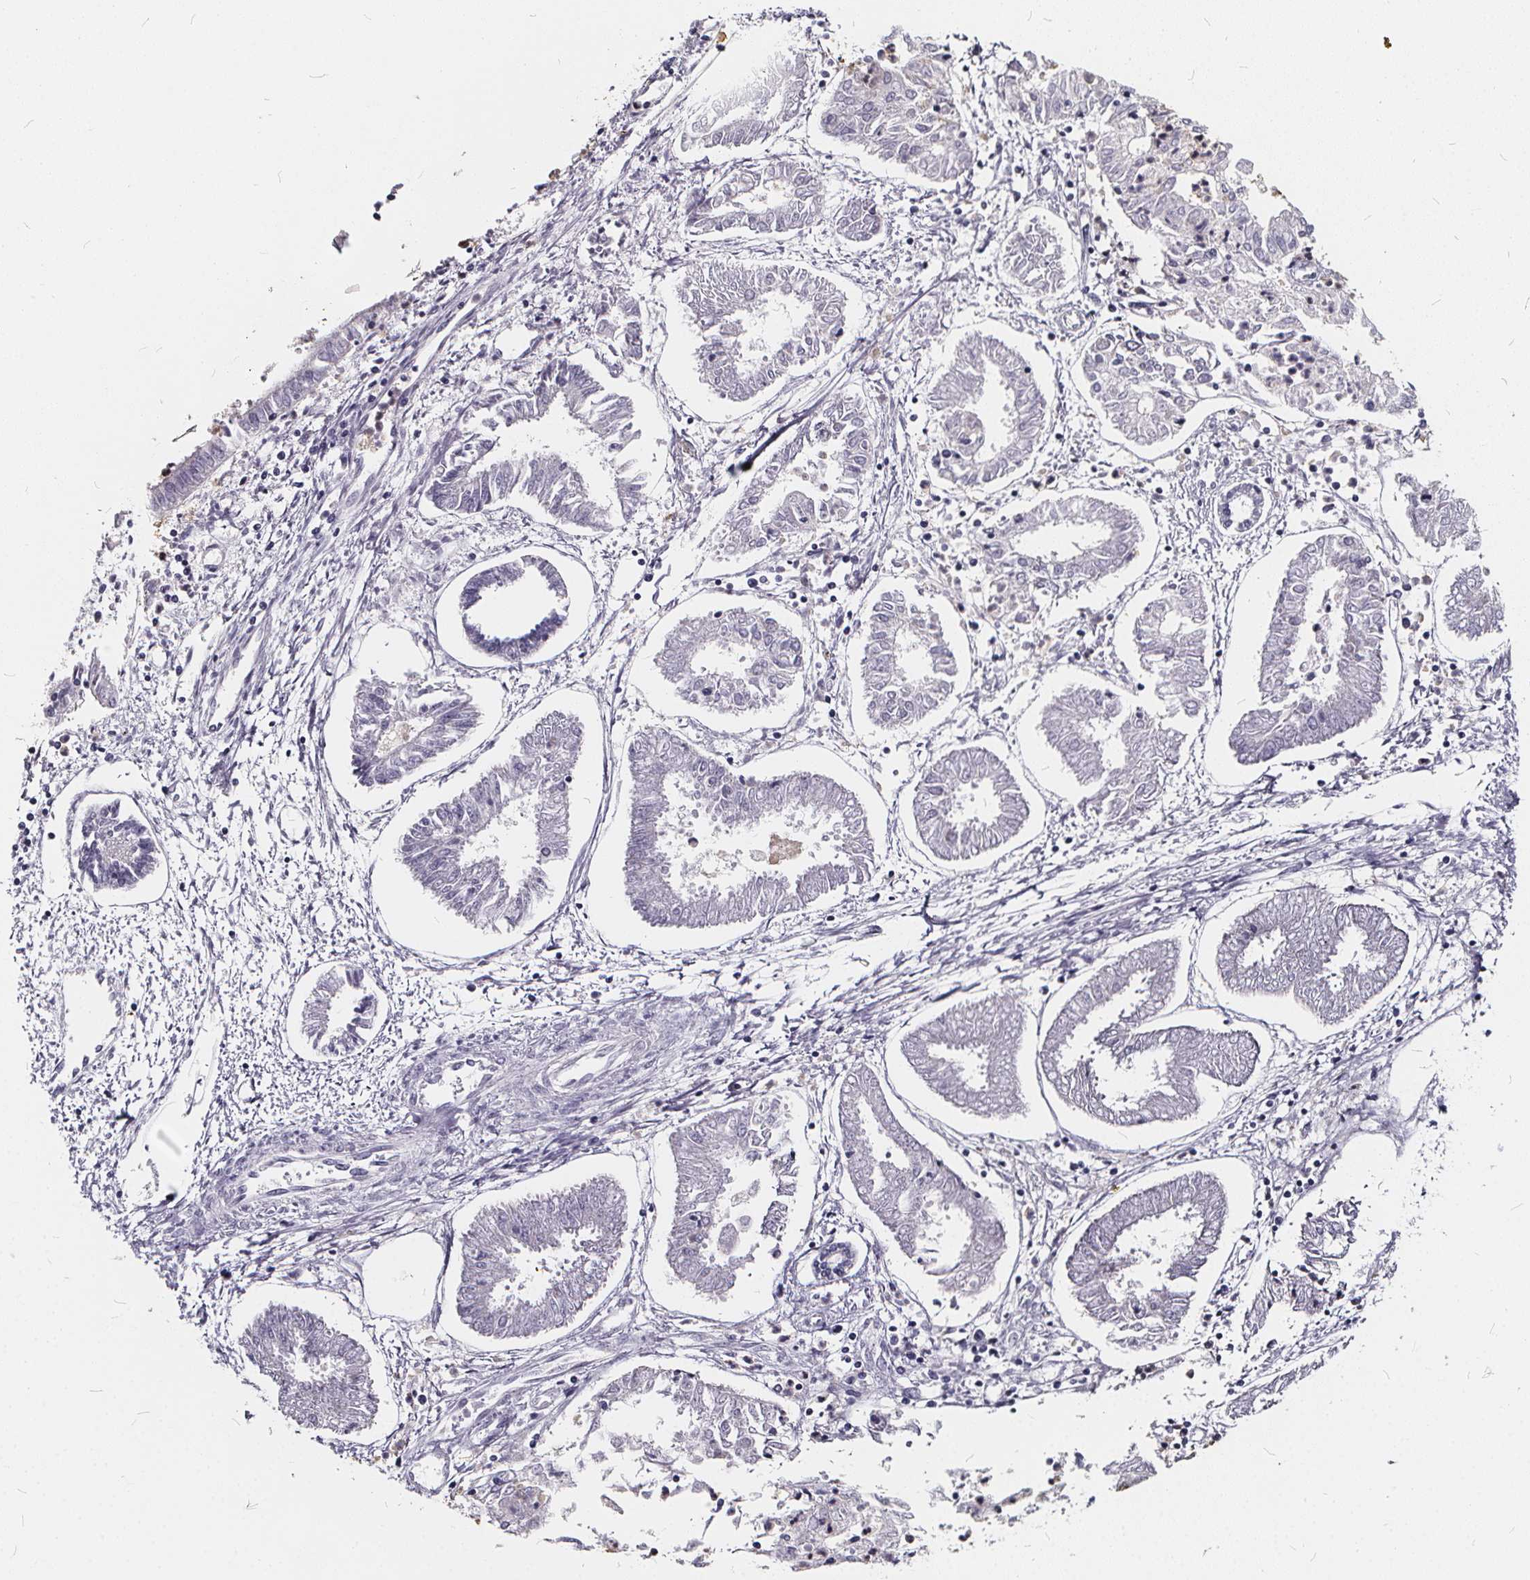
{"staining": {"intensity": "negative", "quantity": "none", "location": "none"}, "tissue": "endometrial cancer", "cell_type": "Tumor cells", "image_type": "cancer", "snomed": [{"axis": "morphology", "description": "Adenocarcinoma, NOS"}, {"axis": "topography", "description": "Endometrium"}], "caption": "A high-resolution histopathology image shows immunohistochemistry staining of adenocarcinoma (endometrial), which reveals no significant staining in tumor cells. The staining is performed using DAB (3,3'-diaminobenzidine) brown chromogen with nuclei counter-stained in using hematoxylin.", "gene": "SPEF2", "patient": {"sex": "female", "age": 68}}